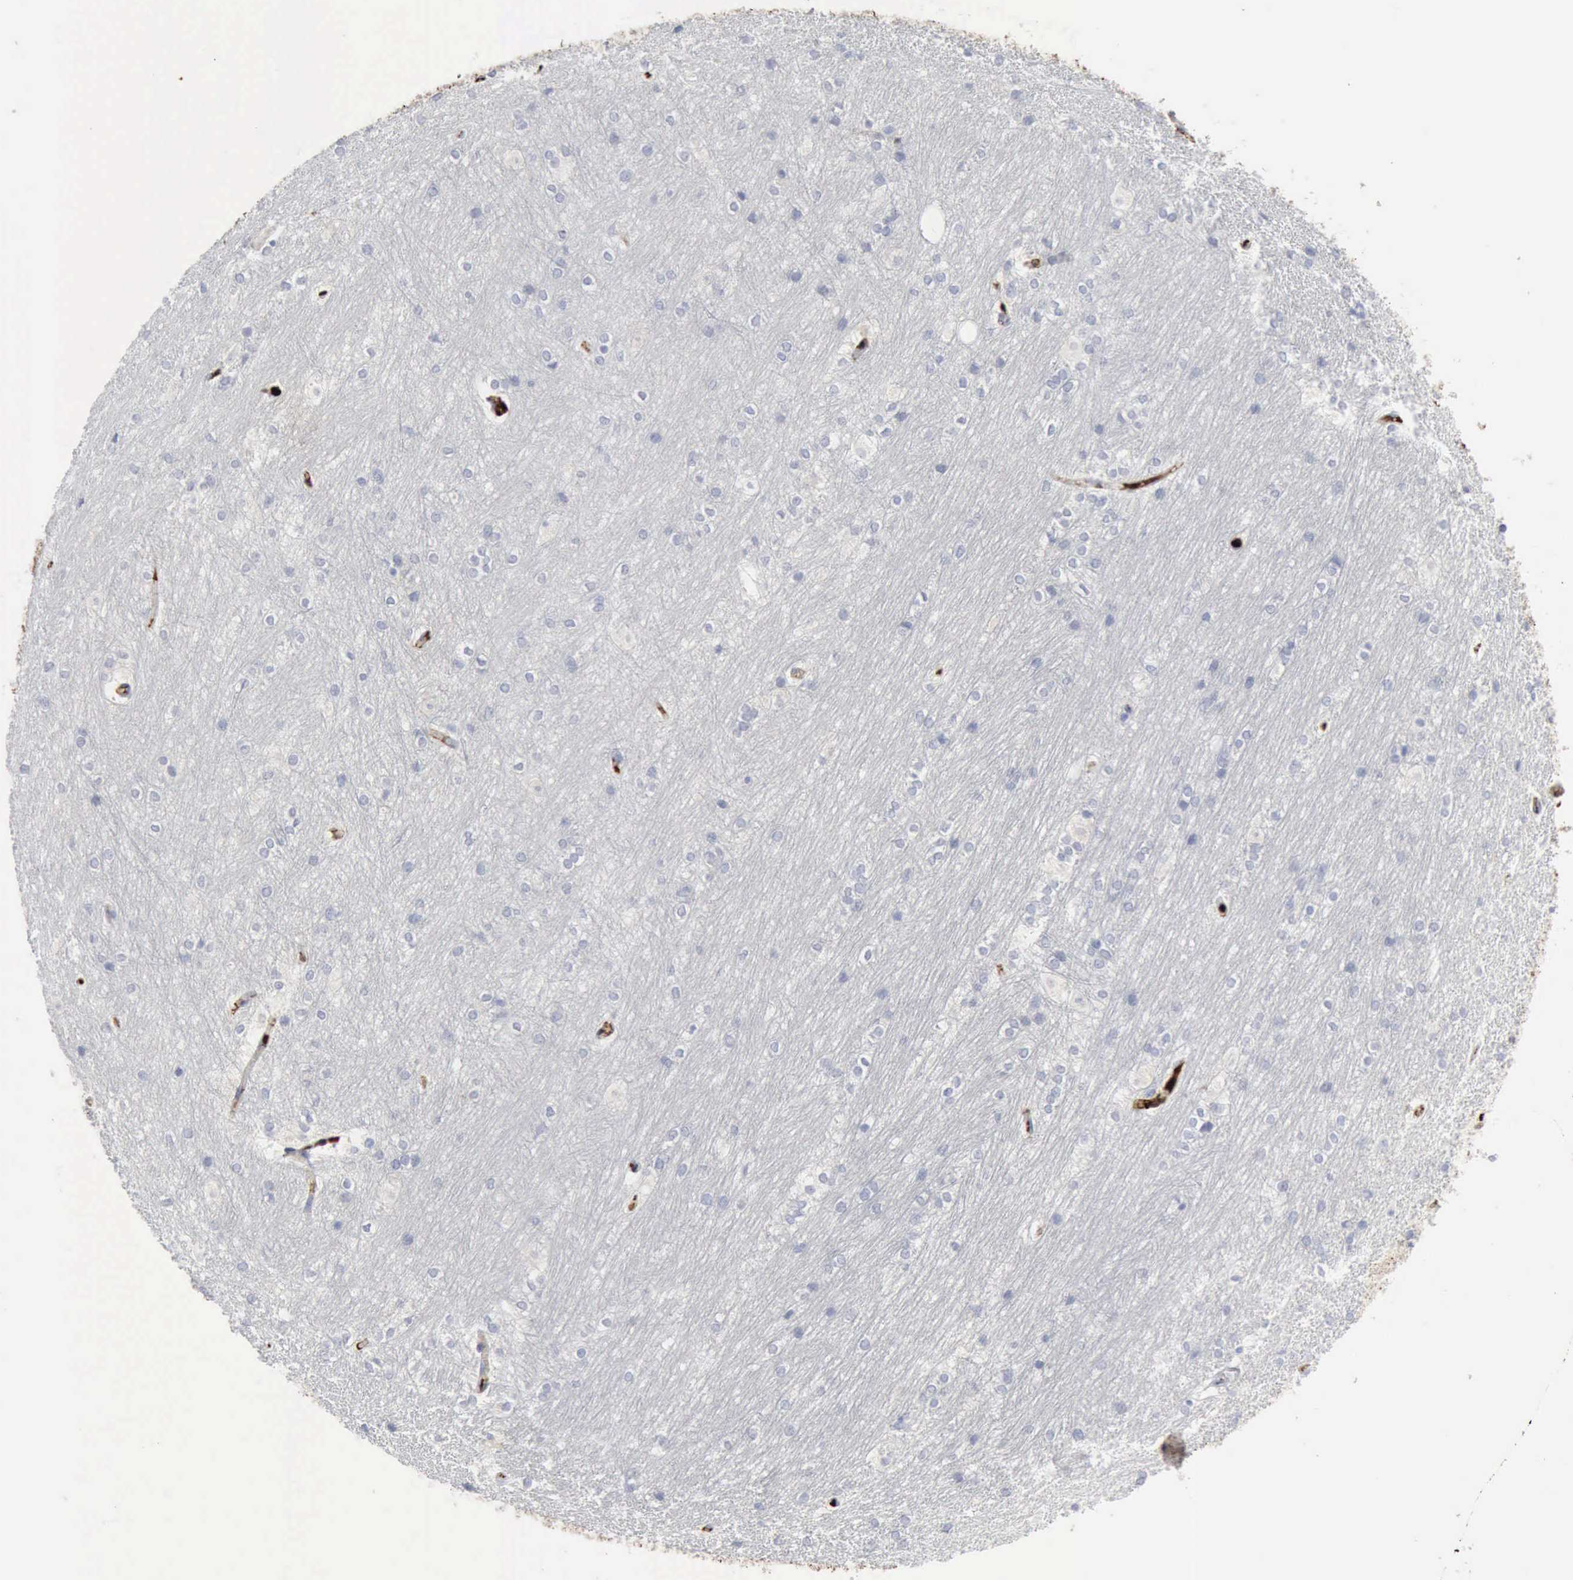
{"staining": {"intensity": "negative", "quantity": "none", "location": "none"}, "tissue": "hippocampus", "cell_type": "Glial cells", "image_type": "normal", "snomed": [{"axis": "morphology", "description": "Normal tissue, NOS"}, {"axis": "topography", "description": "Hippocampus"}], "caption": "Glial cells show no significant staining in unremarkable hippocampus. (DAB (3,3'-diaminobenzidine) IHC, high magnification).", "gene": "C4BPA", "patient": {"sex": "female", "age": 19}}